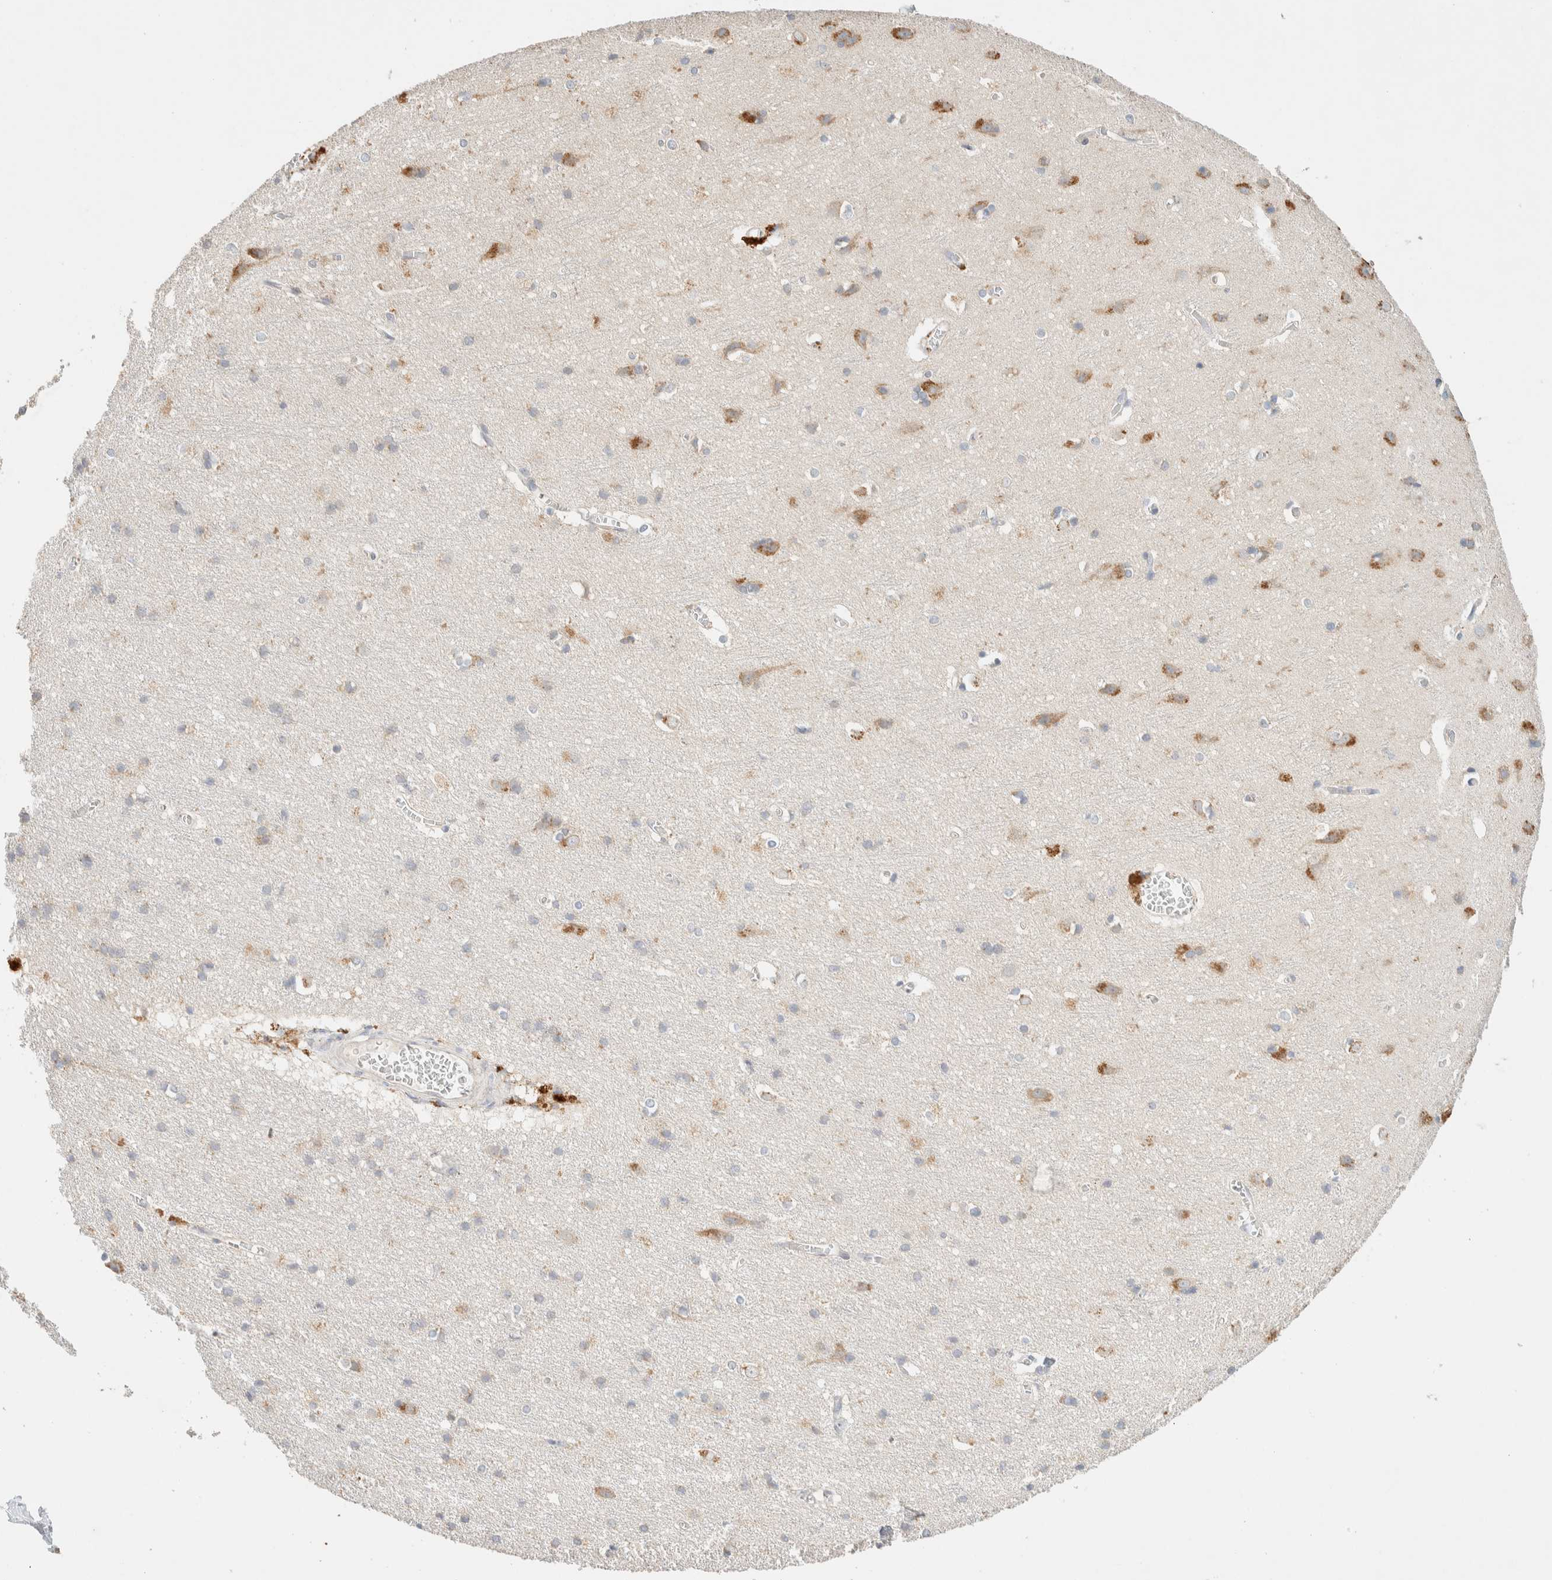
{"staining": {"intensity": "negative", "quantity": "none", "location": "none"}, "tissue": "cerebral cortex", "cell_type": "Endothelial cells", "image_type": "normal", "snomed": [{"axis": "morphology", "description": "Normal tissue, NOS"}, {"axis": "topography", "description": "Cerebral cortex"}], "caption": "Endothelial cells show no significant protein expression in normal cerebral cortex. The staining is performed using DAB (3,3'-diaminobenzidine) brown chromogen with nuclei counter-stained in using hematoxylin.", "gene": "TTC3", "patient": {"sex": "male", "age": 54}}